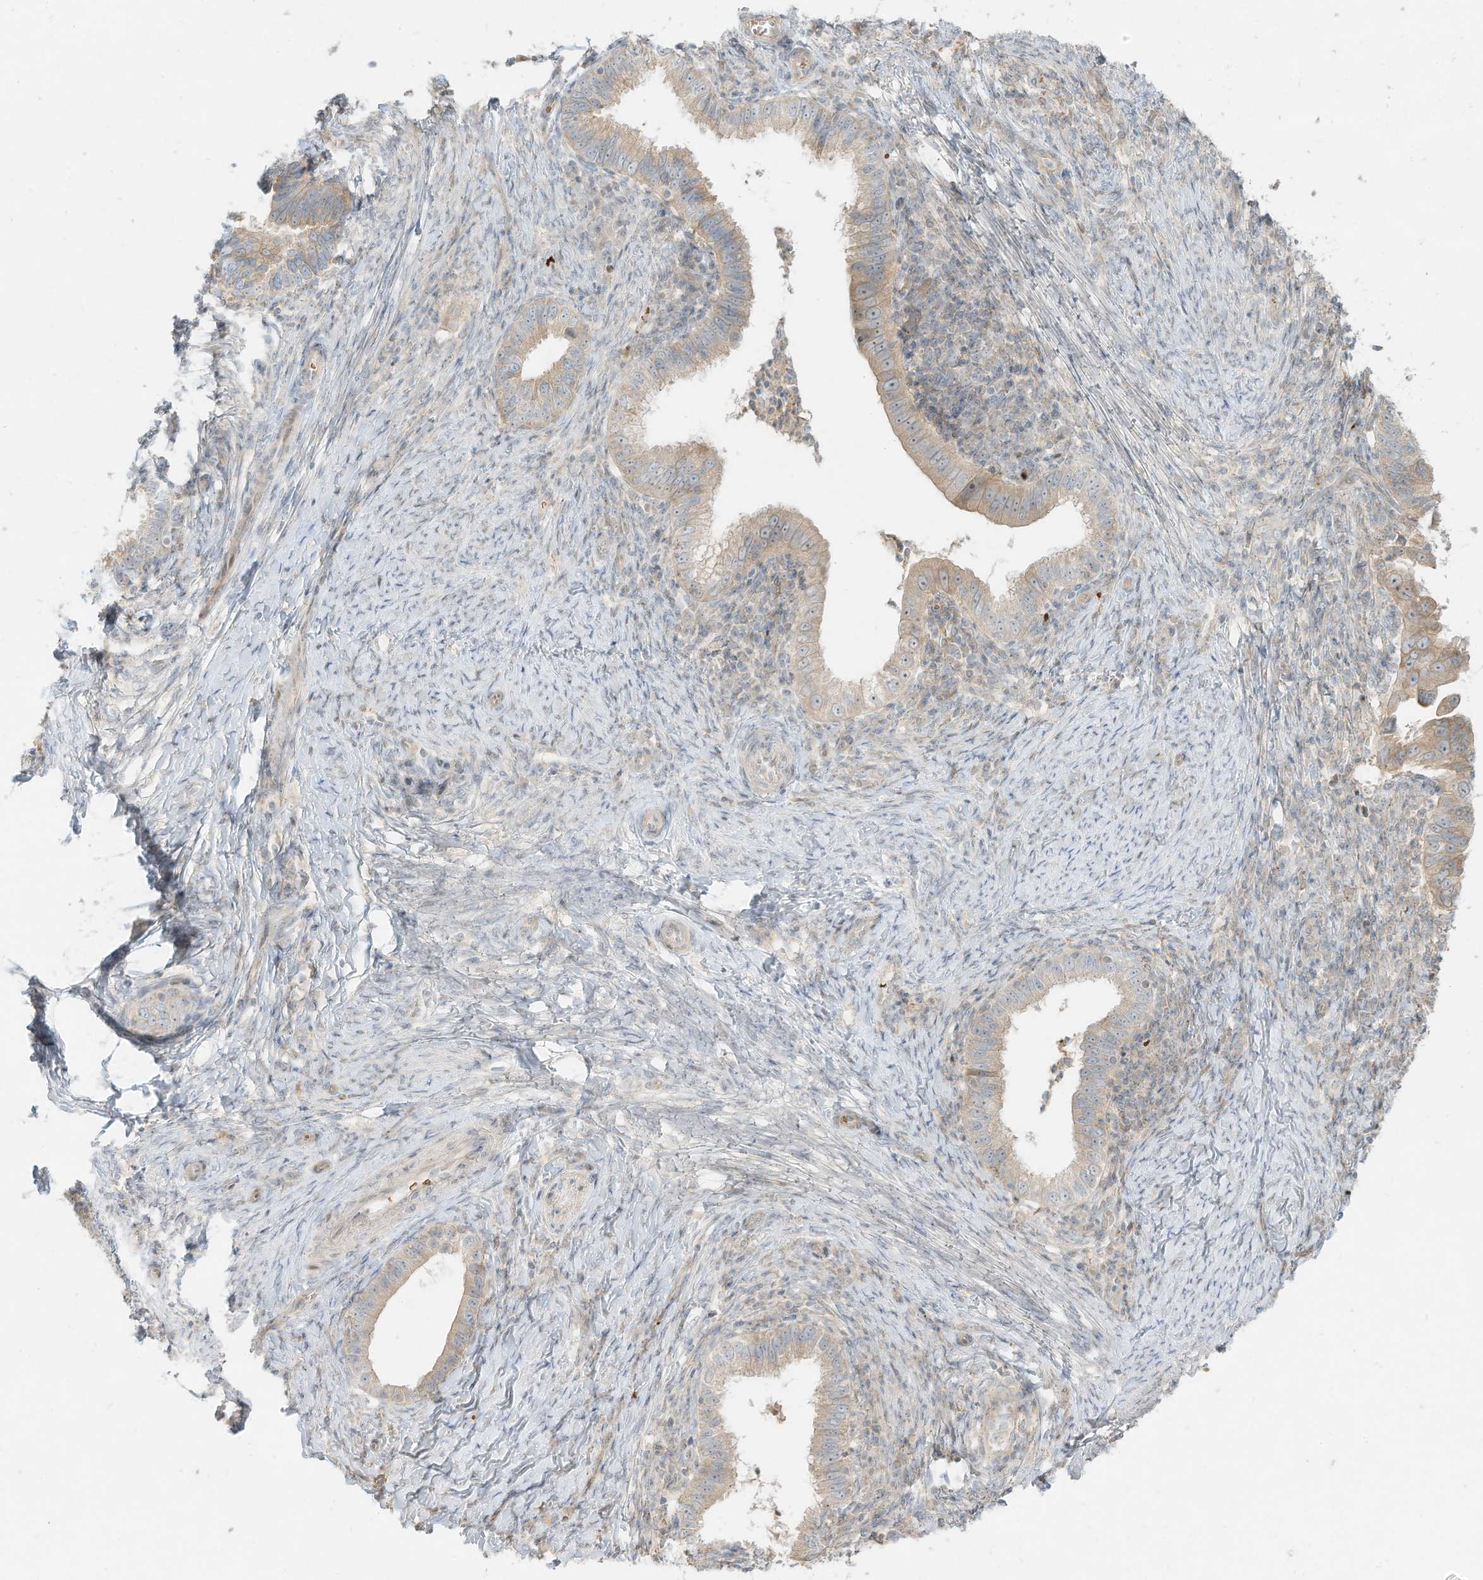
{"staining": {"intensity": "weak", "quantity": "<25%", "location": "cytoplasmic/membranous"}, "tissue": "cervical cancer", "cell_type": "Tumor cells", "image_type": "cancer", "snomed": [{"axis": "morphology", "description": "Adenocarcinoma, NOS"}, {"axis": "topography", "description": "Cervix"}], "caption": "High power microscopy micrograph of an immunohistochemistry histopathology image of adenocarcinoma (cervical), revealing no significant expression in tumor cells.", "gene": "OFD1", "patient": {"sex": "female", "age": 36}}